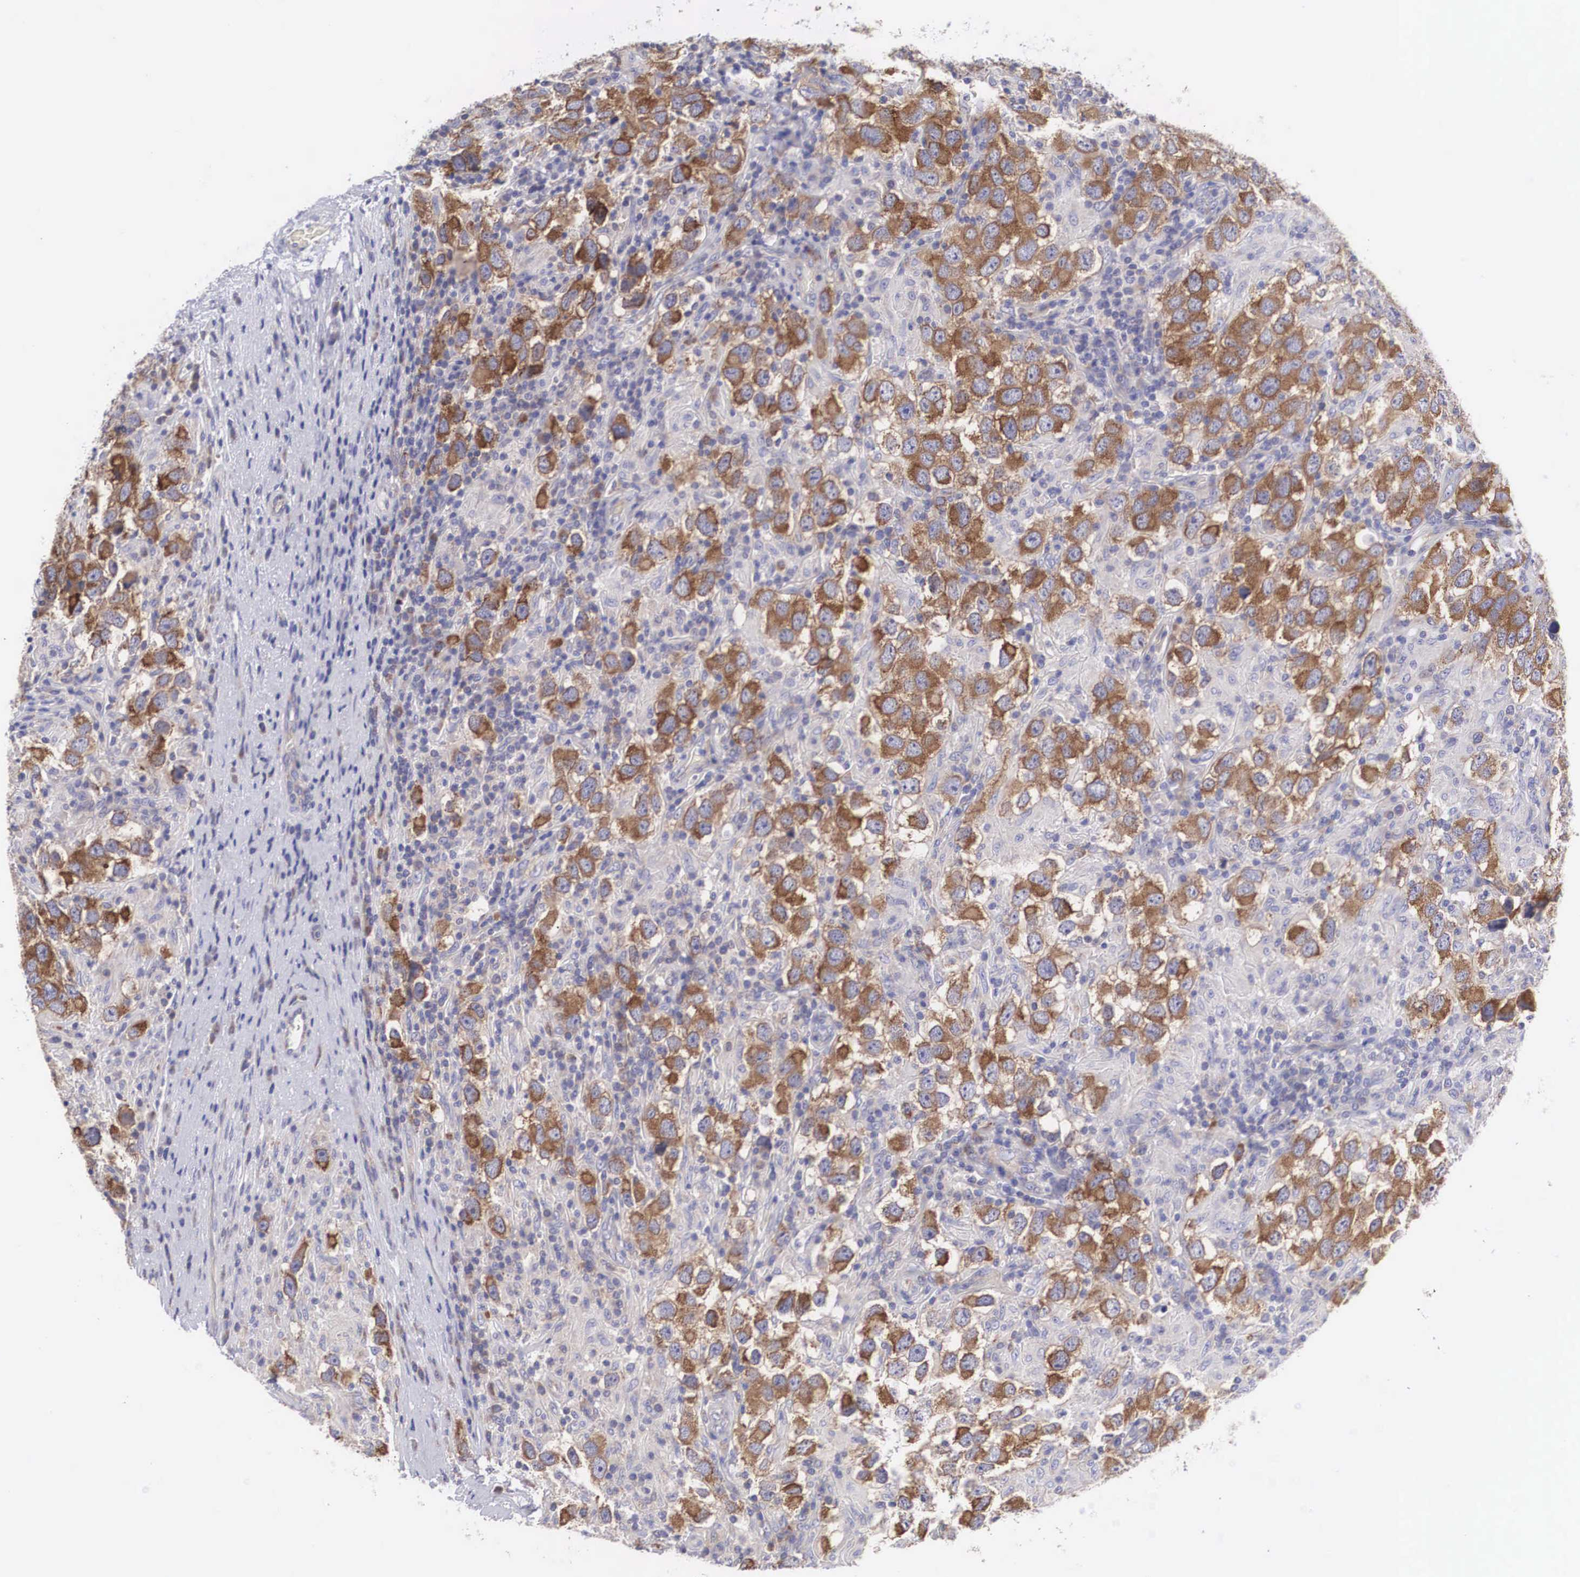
{"staining": {"intensity": "moderate", "quantity": "25%-75%", "location": "cytoplasmic/membranous"}, "tissue": "testis cancer", "cell_type": "Tumor cells", "image_type": "cancer", "snomed": [{"axis": "morphology", "description": "Carcinoma, Embryonal, NOS"}, {"axis": "topography", "description": "Testis"}], "caption": "Immunohistochemistry (IHC) photomicrograph of testis cancer (embryonal carcinoma) stained for a protein (brown), which exhibits medium levels of moderate cytoplasmic/membranous positivity in about 25%-75% of tumor cells.", "gene": "TXLNG", "patient": {"sex": "male", "age": 21}}